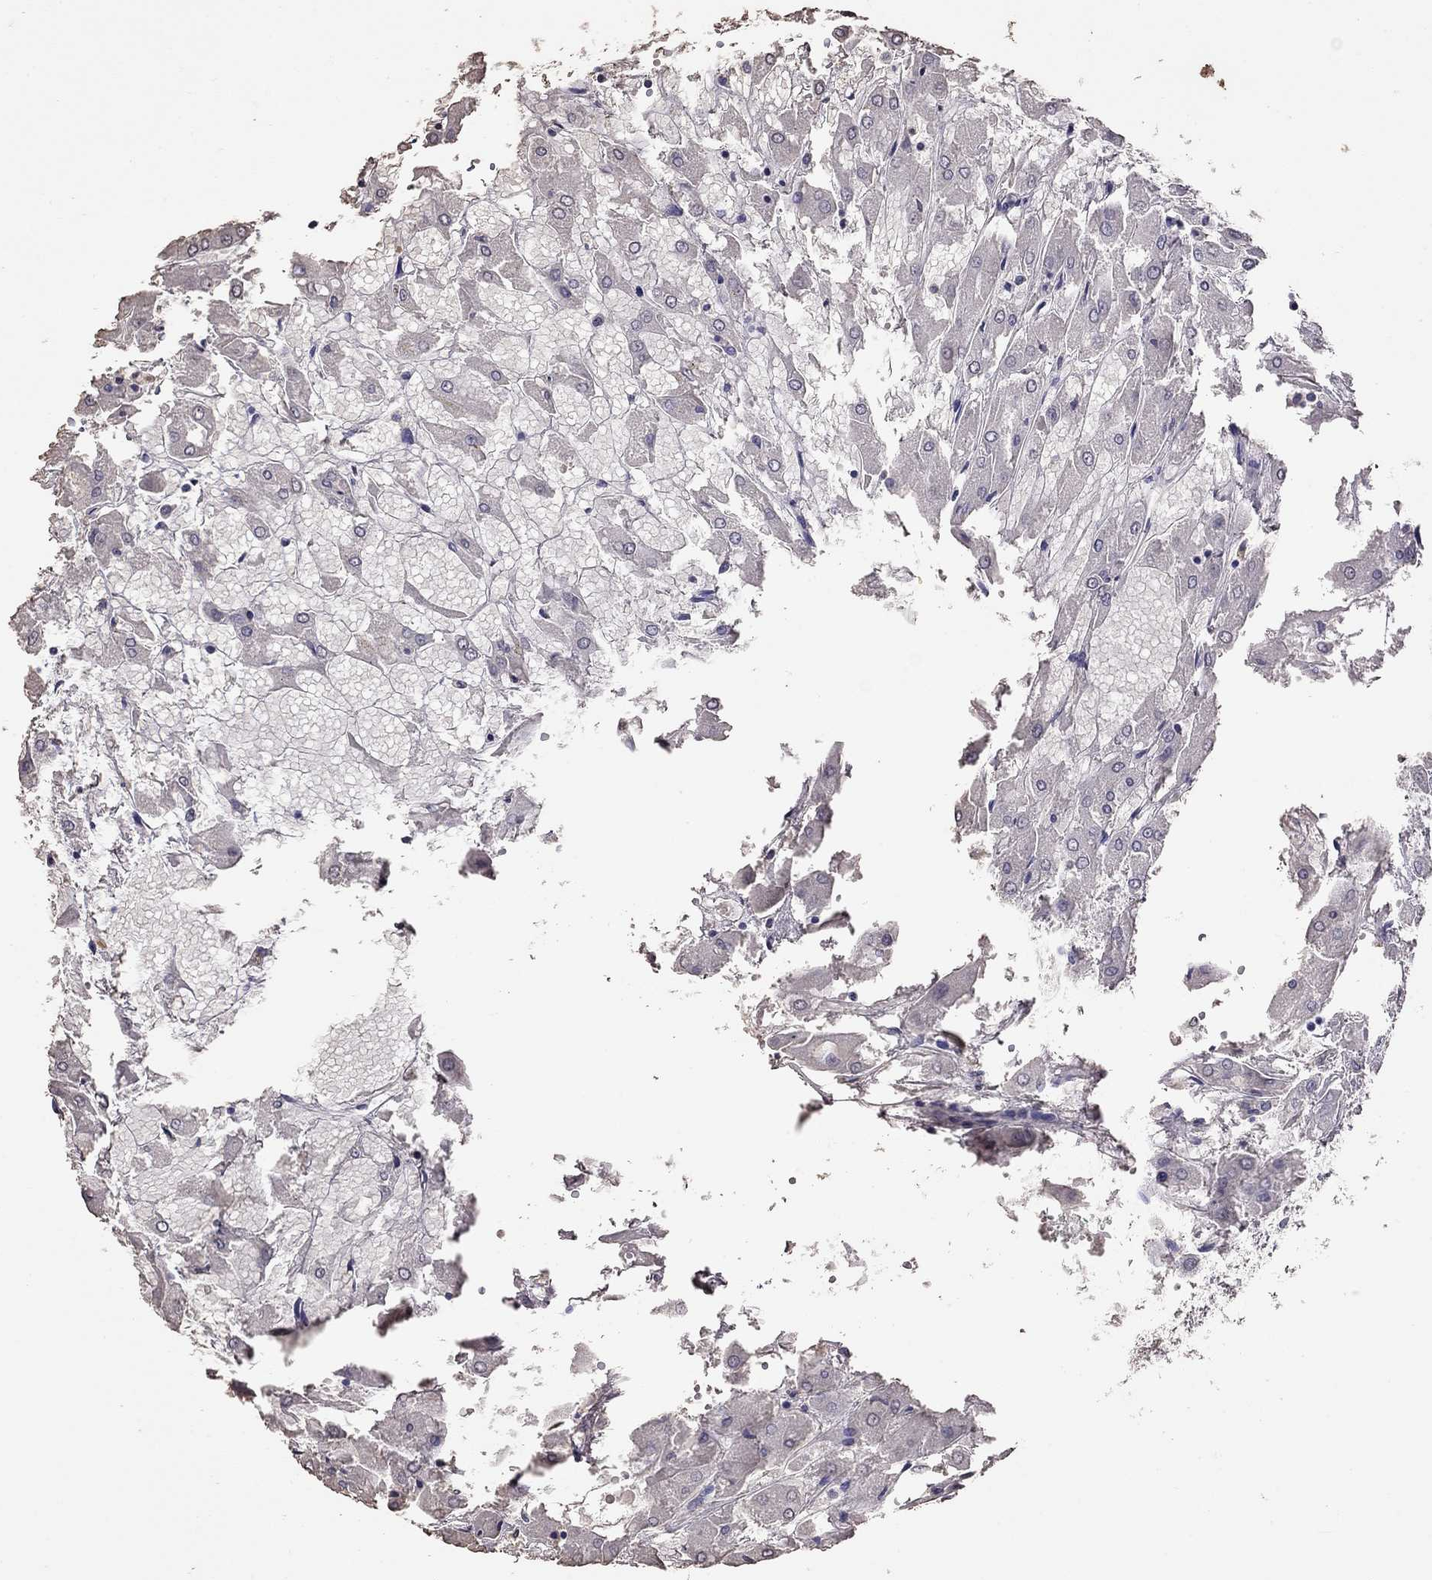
{"staining": {"intensity": "negative", "quantity": "none", "location": "none"}, "tissue": "renal cancer", "cell_type": "Tumor cells", "image_type": "cancer", "snomed": [{"axis": "morphology", "description": "Adenocarcinoma, NOS"}, {"axis": "topography", "description": "Kidney"}], "caption": "Renal cancer (adenocarcinoma) stained for a protein using immunohistochemistry (IHC) exhibits no expression tumor cells.", "gene": "SUN3", "patient": {"sex": "male", "age": 72}}